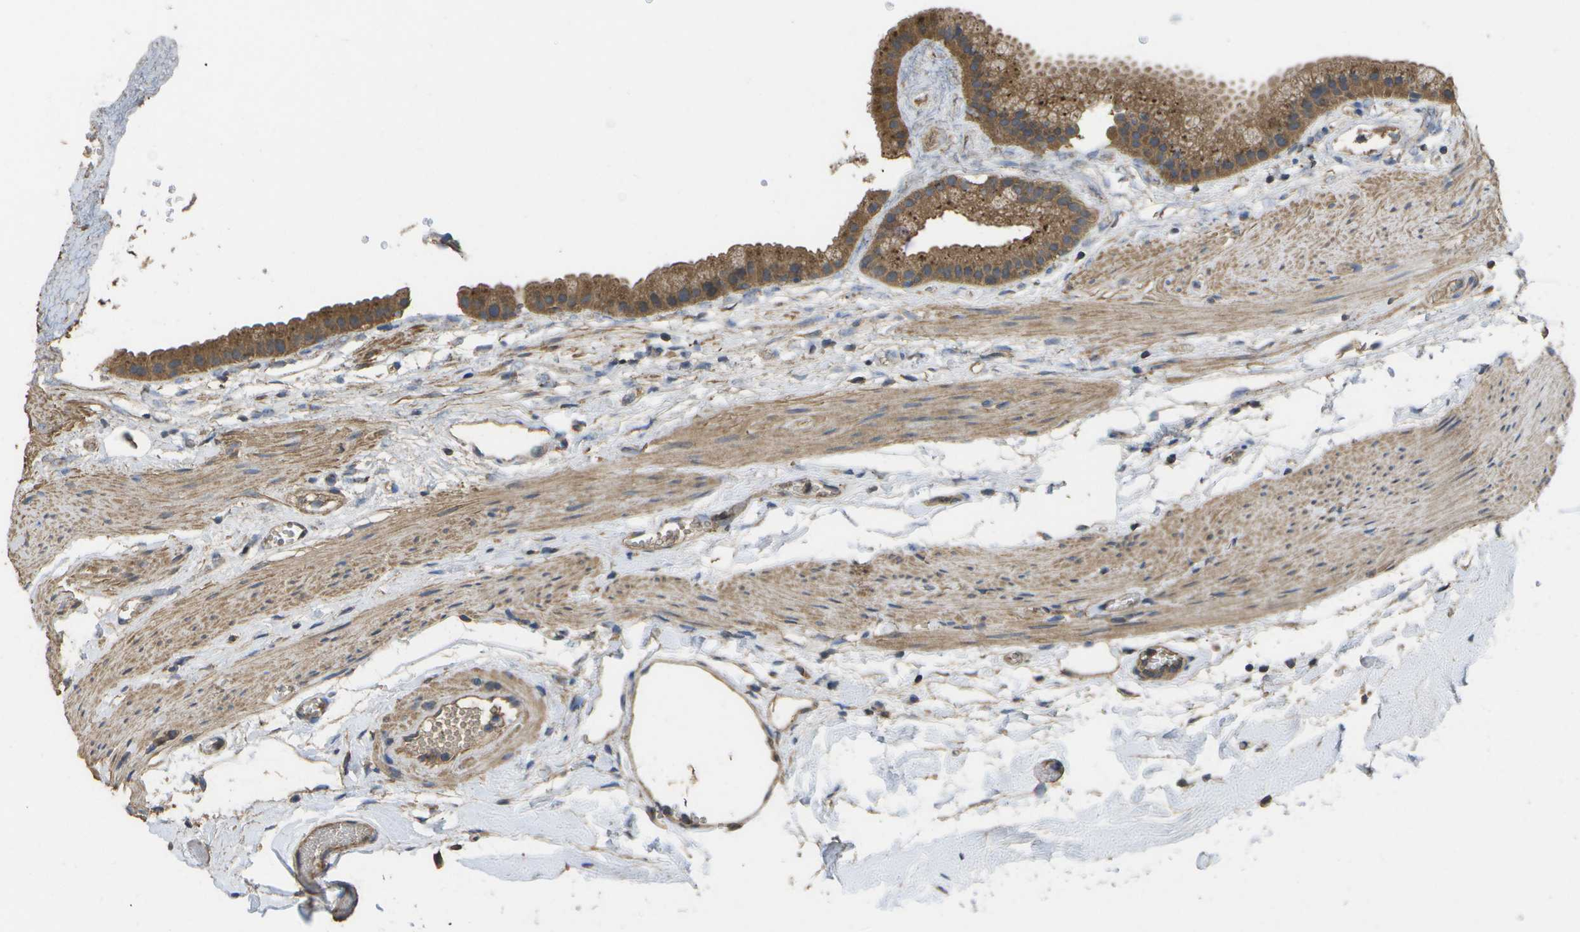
{"staining": {"intensity": "moderate", "quantity": ">75%", "location": "cytoplasmic/membranous"}, "tissue": "gallbladder", "cell_type": "Glandular cells", "image_type": "normal", "snomed": [{"axis": "morphology", "description": "Normal tissue, NOS"}, {"axis": "topography", "description": "Gallbladder"}], "caption": "A histopathology image showing moderate cytoplasmic/membranous staining in about >75% of glandular cells in benign gallbladder, as visualized by brown immunohistochemical staining.", "gene": "SACS", "patient": {"sex": "female", "age": 64}}